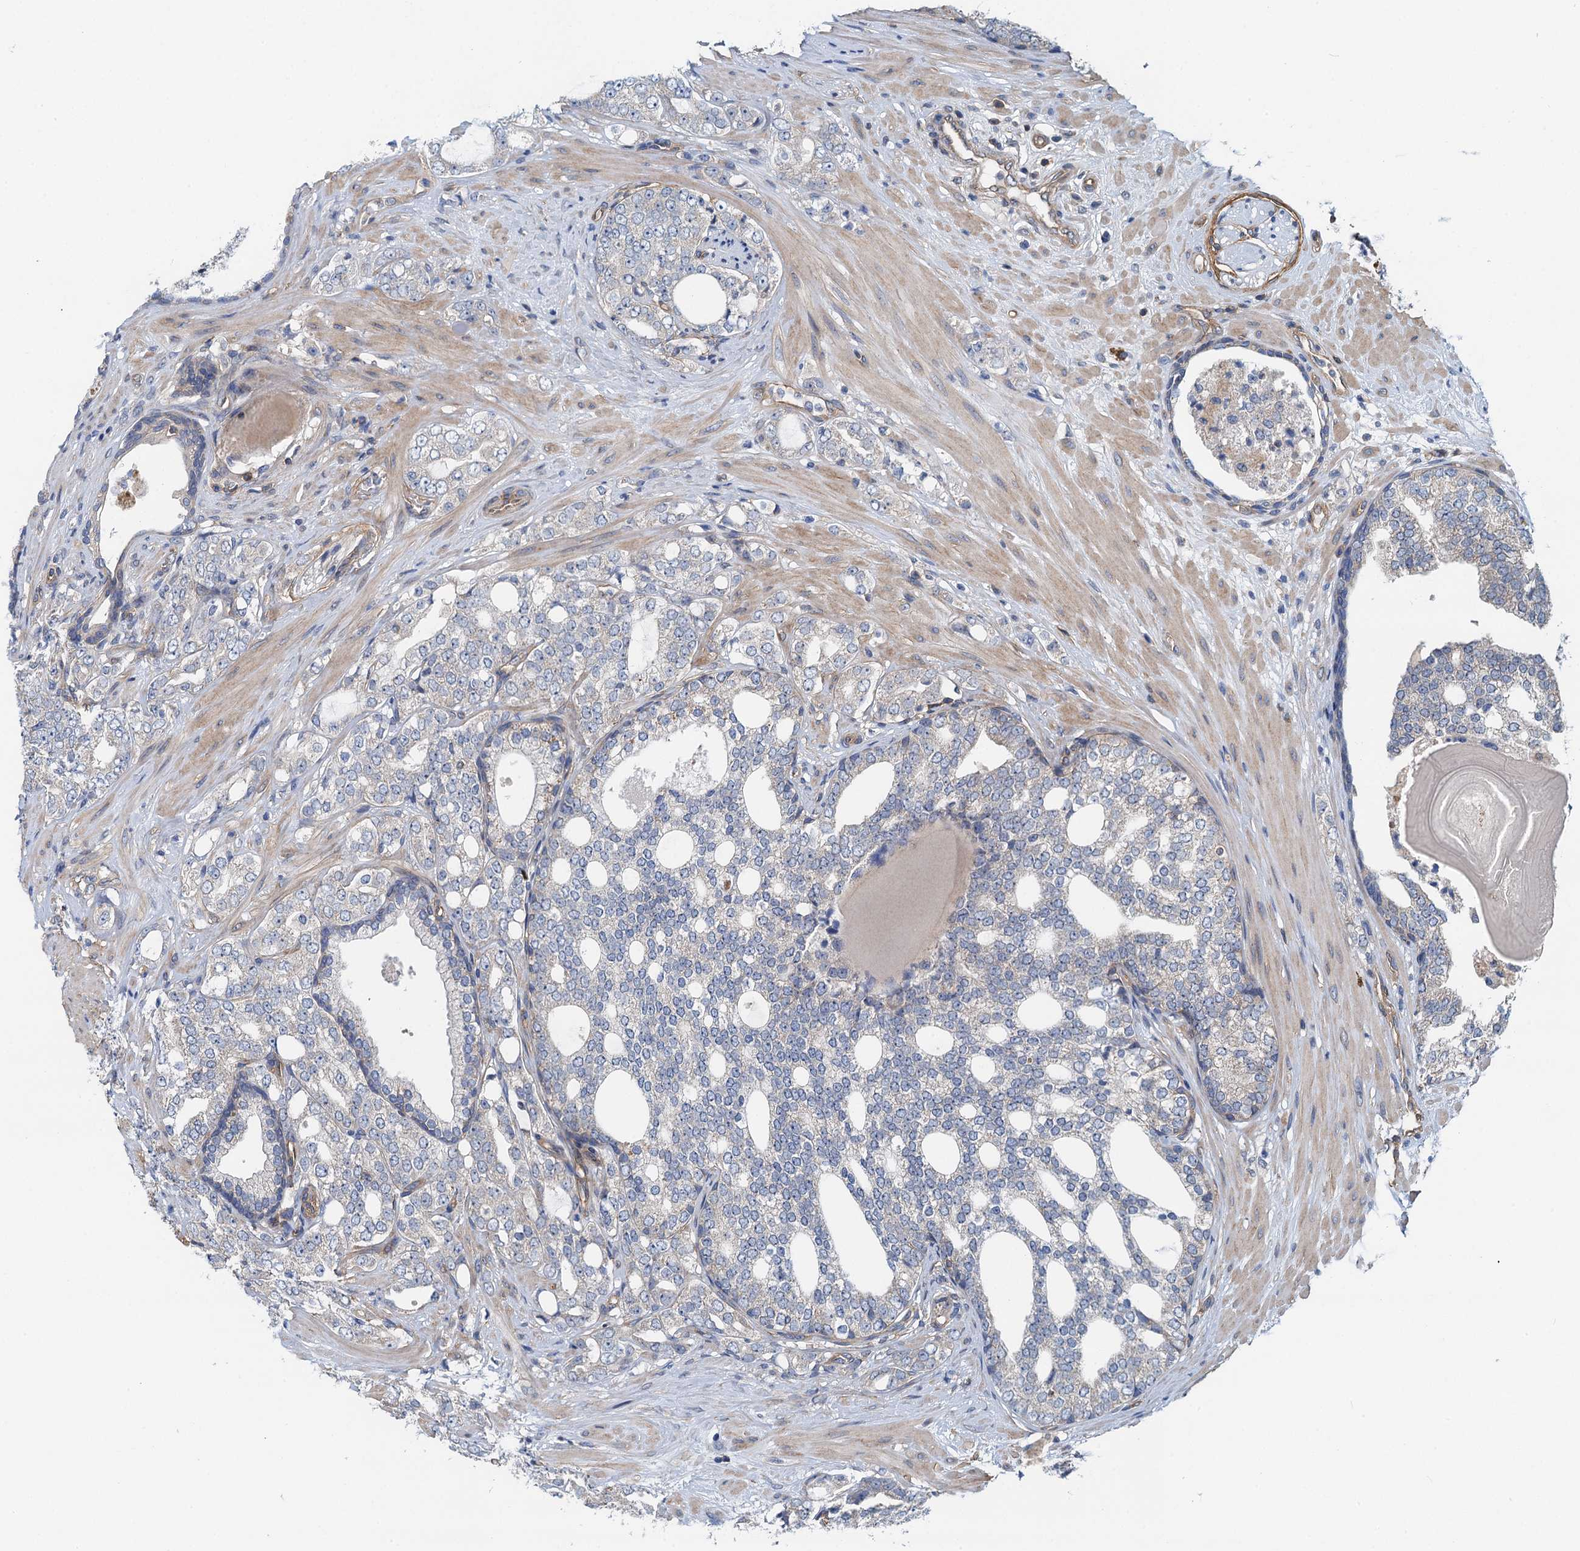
{"staining": {"intensity": "negative", "quantity": "none", "location": "none"}, "tissue": "prostate cancer", "cell_type": "Tumor cells", "image_type": "cancer", "snomed": [{"axis": "morphology", "description": "Adenocarcinoma, High grade"}, {"axis": "topography", "description": "Prostate"}], "caption": "This is an immunohistochemistry (IHC) histopathology image of high-grade adenocarcinoma (prostate). There is no positivity in tumor cells.", "gene": "ROGDI", "patient": {"sex": "male", "age": 64}}